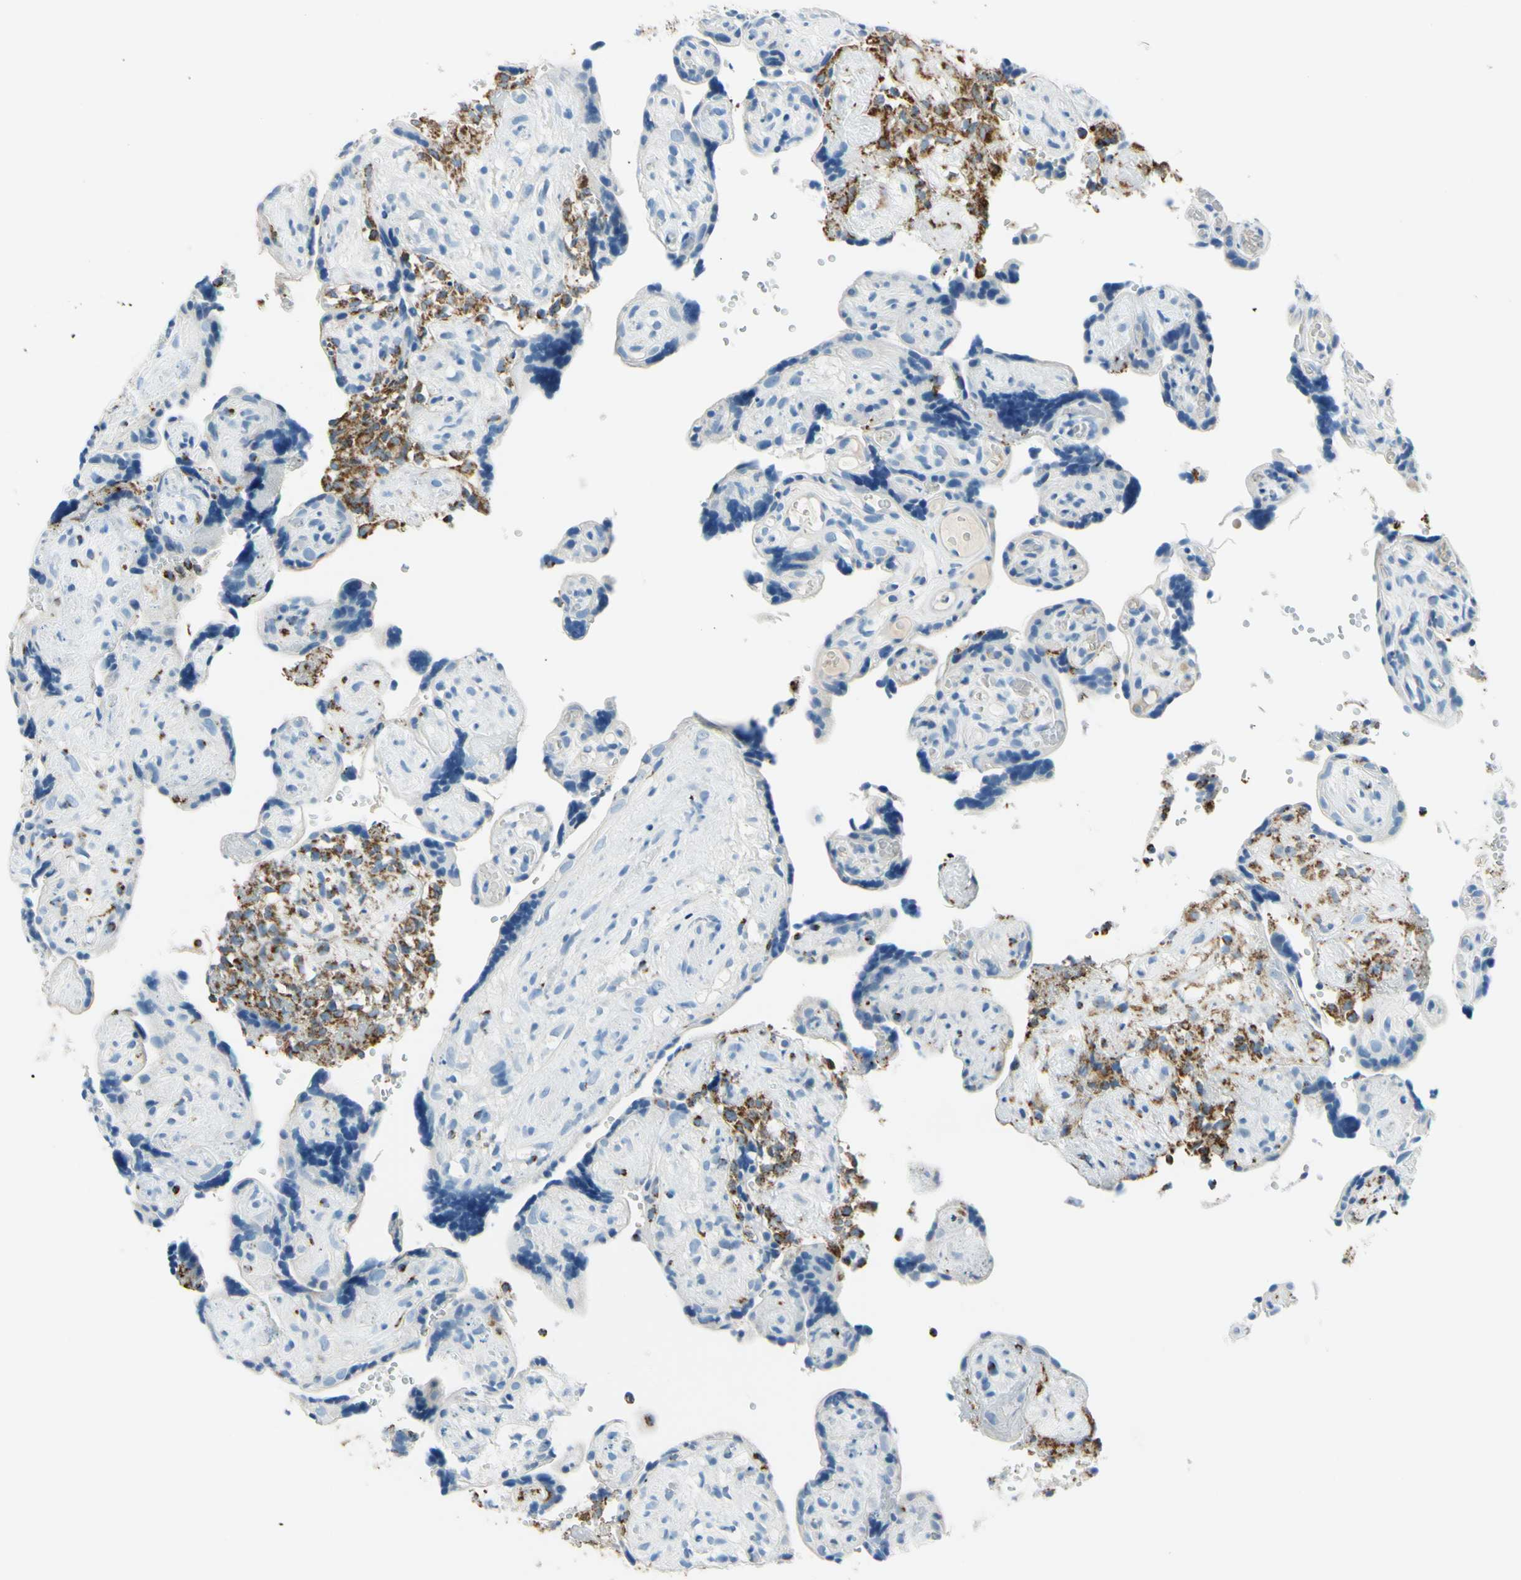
{"staining": {"intensity": "strong", "quantity": ">75%", "location": "cytoplasmic/membranous"}, "tissue": "placenta", "cell_type": "Decidual cells", "image_type": "normal", "snomed": [{"axis": "morphology", "description": "Normal tissue, NOS"}, {"axis": "topography", "description": "Placenta"}], "caption": "Brown immunohistochemical staining in unremarkable placenta reveals strong cytoplasmic/membranous expression in about >75% of decidual cells.", "gene": "MAVS", "patient": {"sex": "female", "age": 30}}